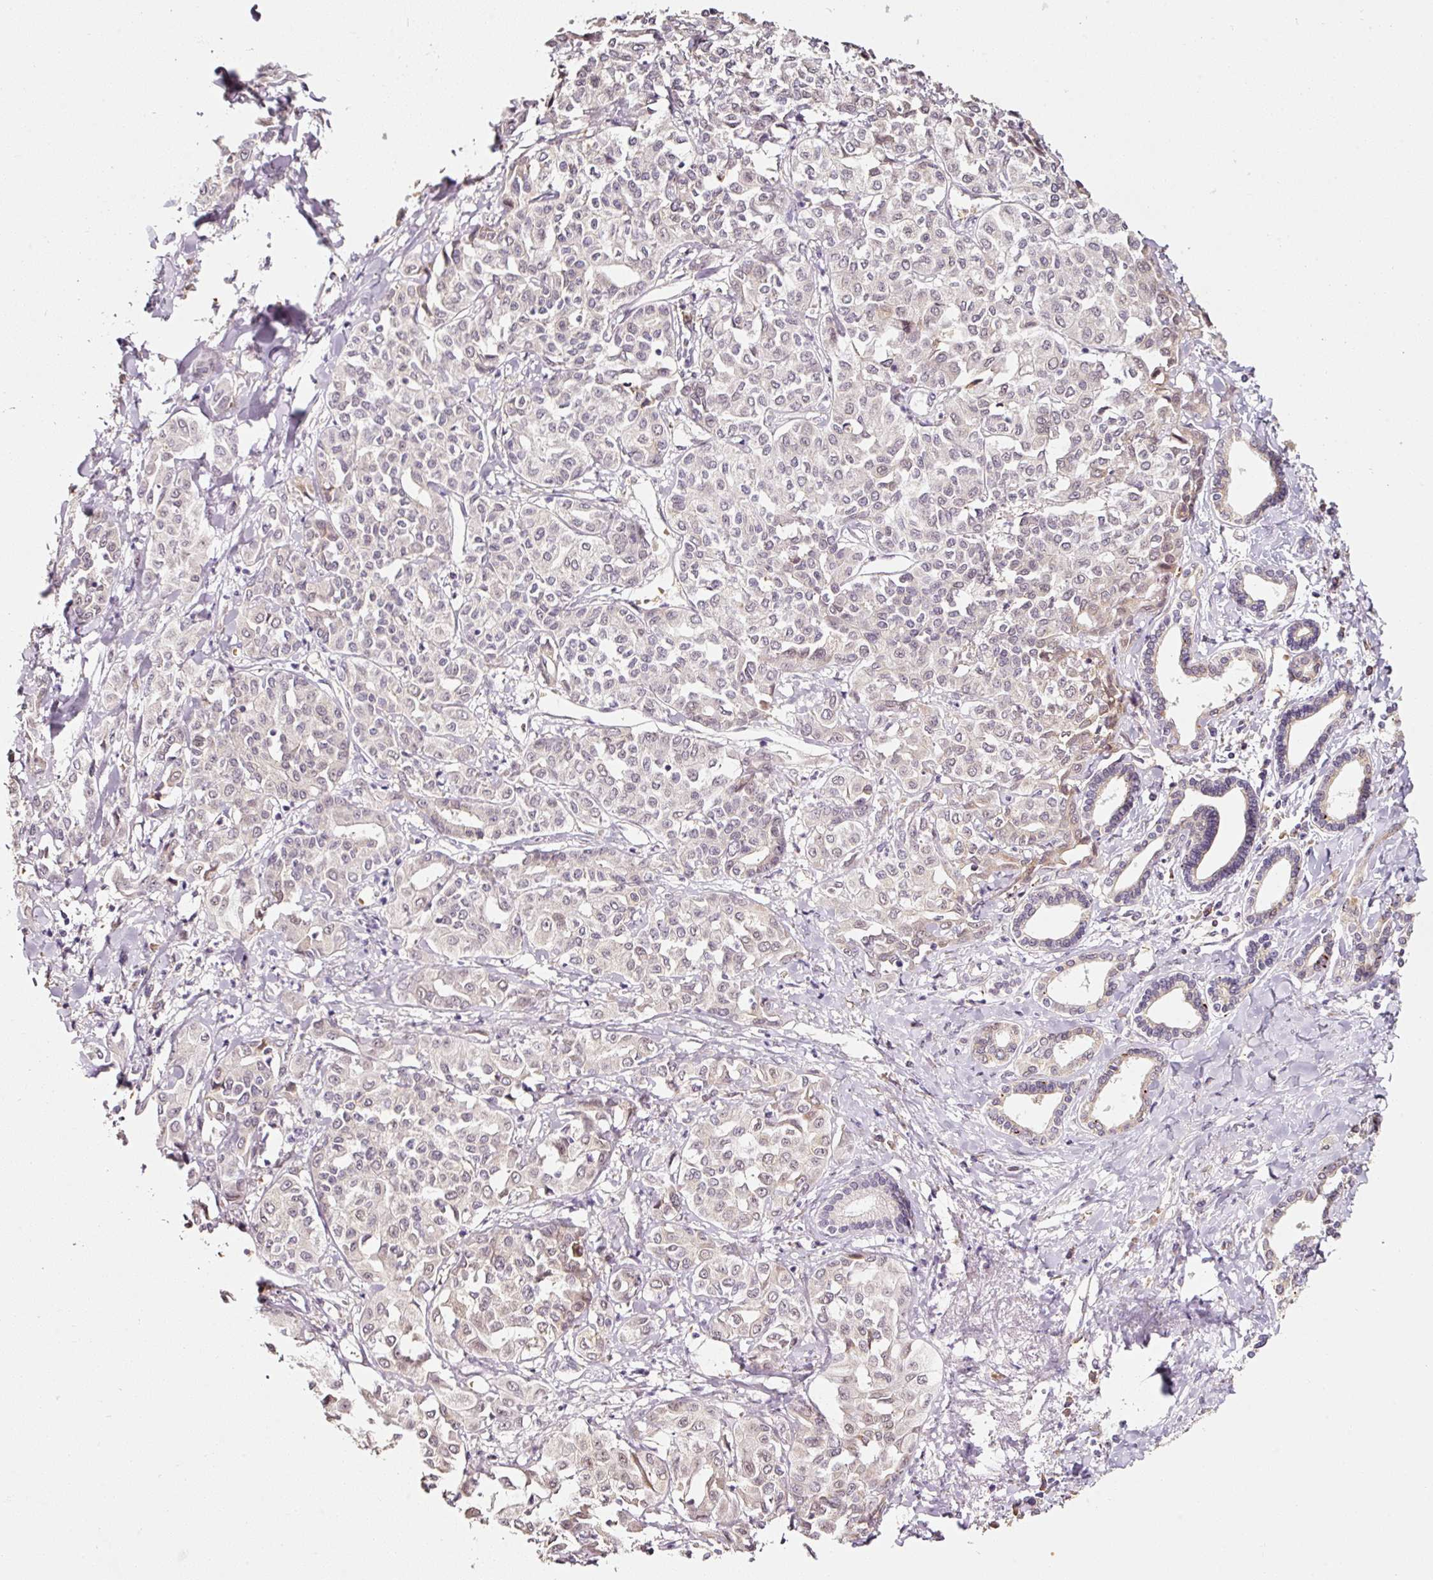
{"staining": {"intensity": "weak", "quantity": "25%-75%", "location": "cytoplasmic/membranous,nuclear"}, "tissue": "liver cancer", "cell_type": "Tumor cells", "image_type": "cancer", "snomed": [{"axis": "morphology", "description": "Cholangiocarcinoma"}, {"axis": "topography", "description": "Liver"}], "caption": "Immunohistochemical staining of human cholangiocarcinoma (liver) reveals low levels of weak cytoplasmic/membranous and nuclear expression in approximately 25%-75% of tumor cells. (IHC, brightfield microscopy, high magnification).", "gene": "ZNF460", "patient": {"sex": "female", "age": 77}}